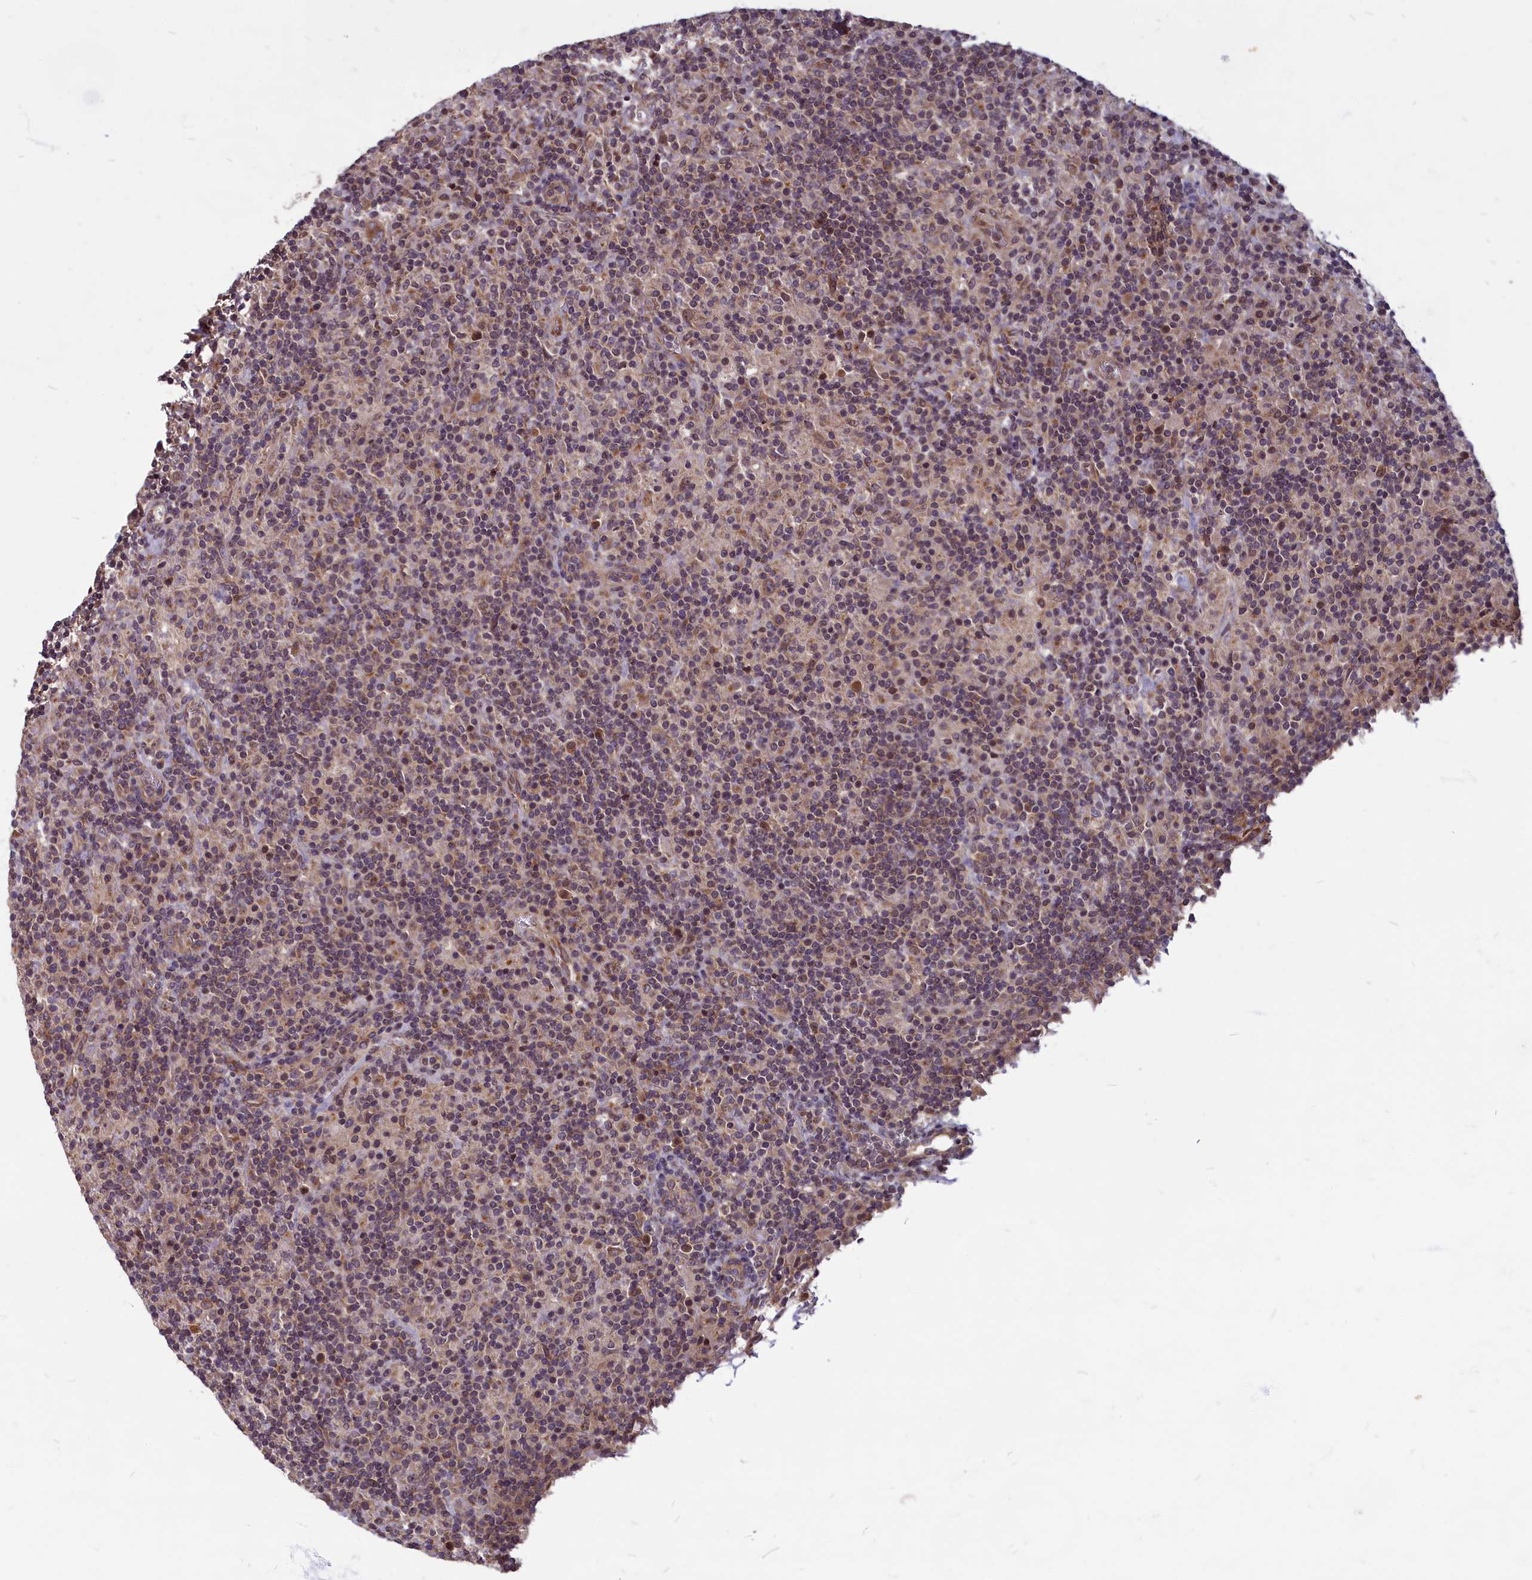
{"staining": {"intensity": "weak", "quantity": "<25%", "location": "cytoplasmic/membranous"}, "tissue": "lymphoma", "cell_type": "Tumor cells", "image_type": "cancer", "snomed": [{"axis": "morphology", "description": "Hodgkin's disease, NOS"}, {"axis": "topography", "description": "Lymph node"}], "caption": "A high-resolution image shows immunohistochemistry (IHC) staining of Hodgkin's disease, which shows no significant expression in tumor cells.", "gene": "MYCBP", "patient": {"sex": "male", "age": 70}}